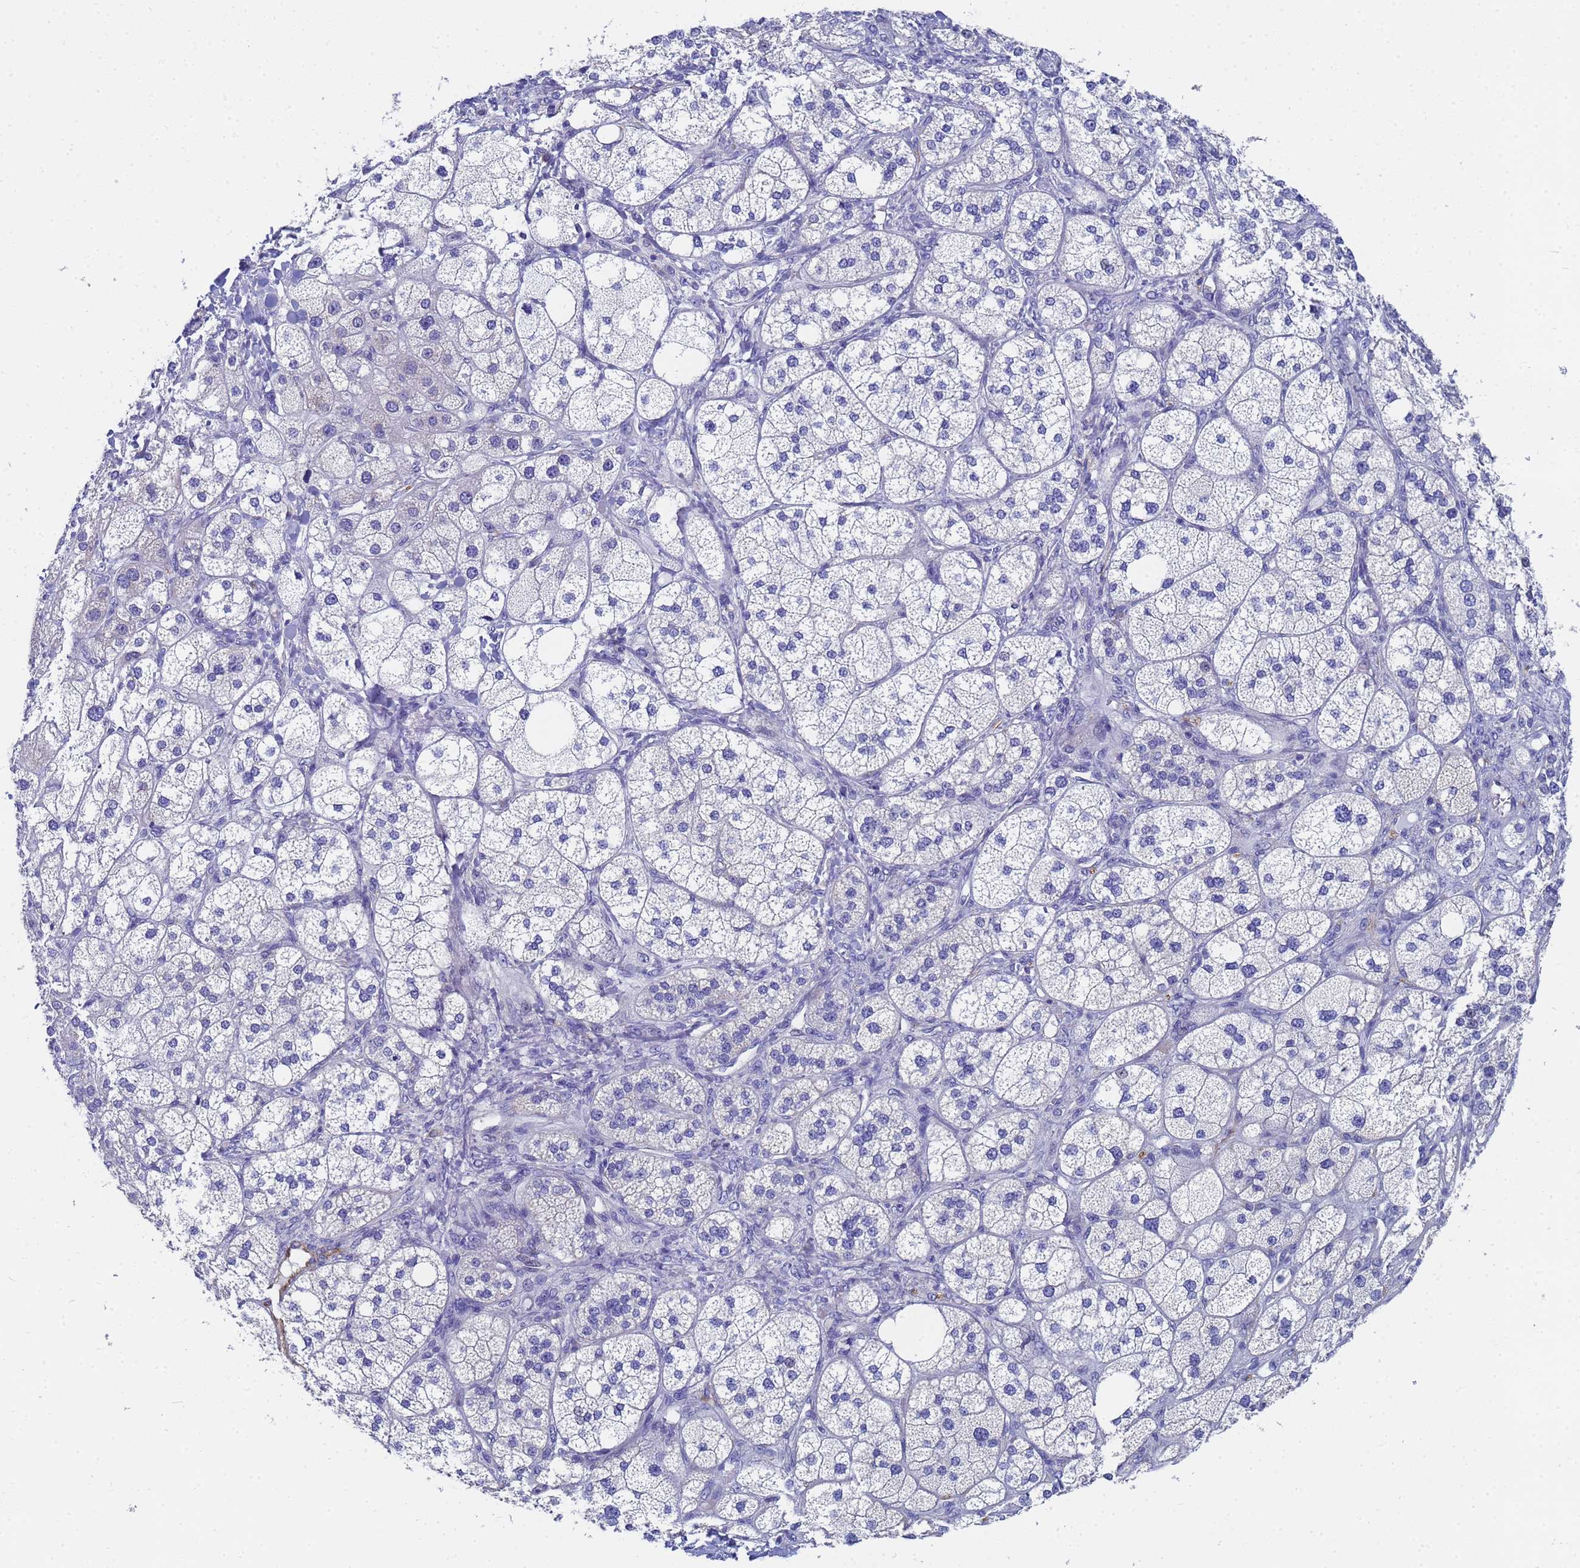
{"staining": {"intensity": "negative", "quantity": "none", "location": "none"}, "tissue": "adrenal gland", "cell_type": "Glandular cells", "image_type": "normal", "snomed": [{"axis": "morphology", "description": "Normal tissue, NOS"}, {"axis": "topography", "description": "Adrenal gland"}], "caption": "High power microscopy image of an IHC micrograph of normal adrenal gland, revealing no significant staining in glandular cells.", "gene": "TM4SF4", "patient": {"sex": "male", "age": 61}}